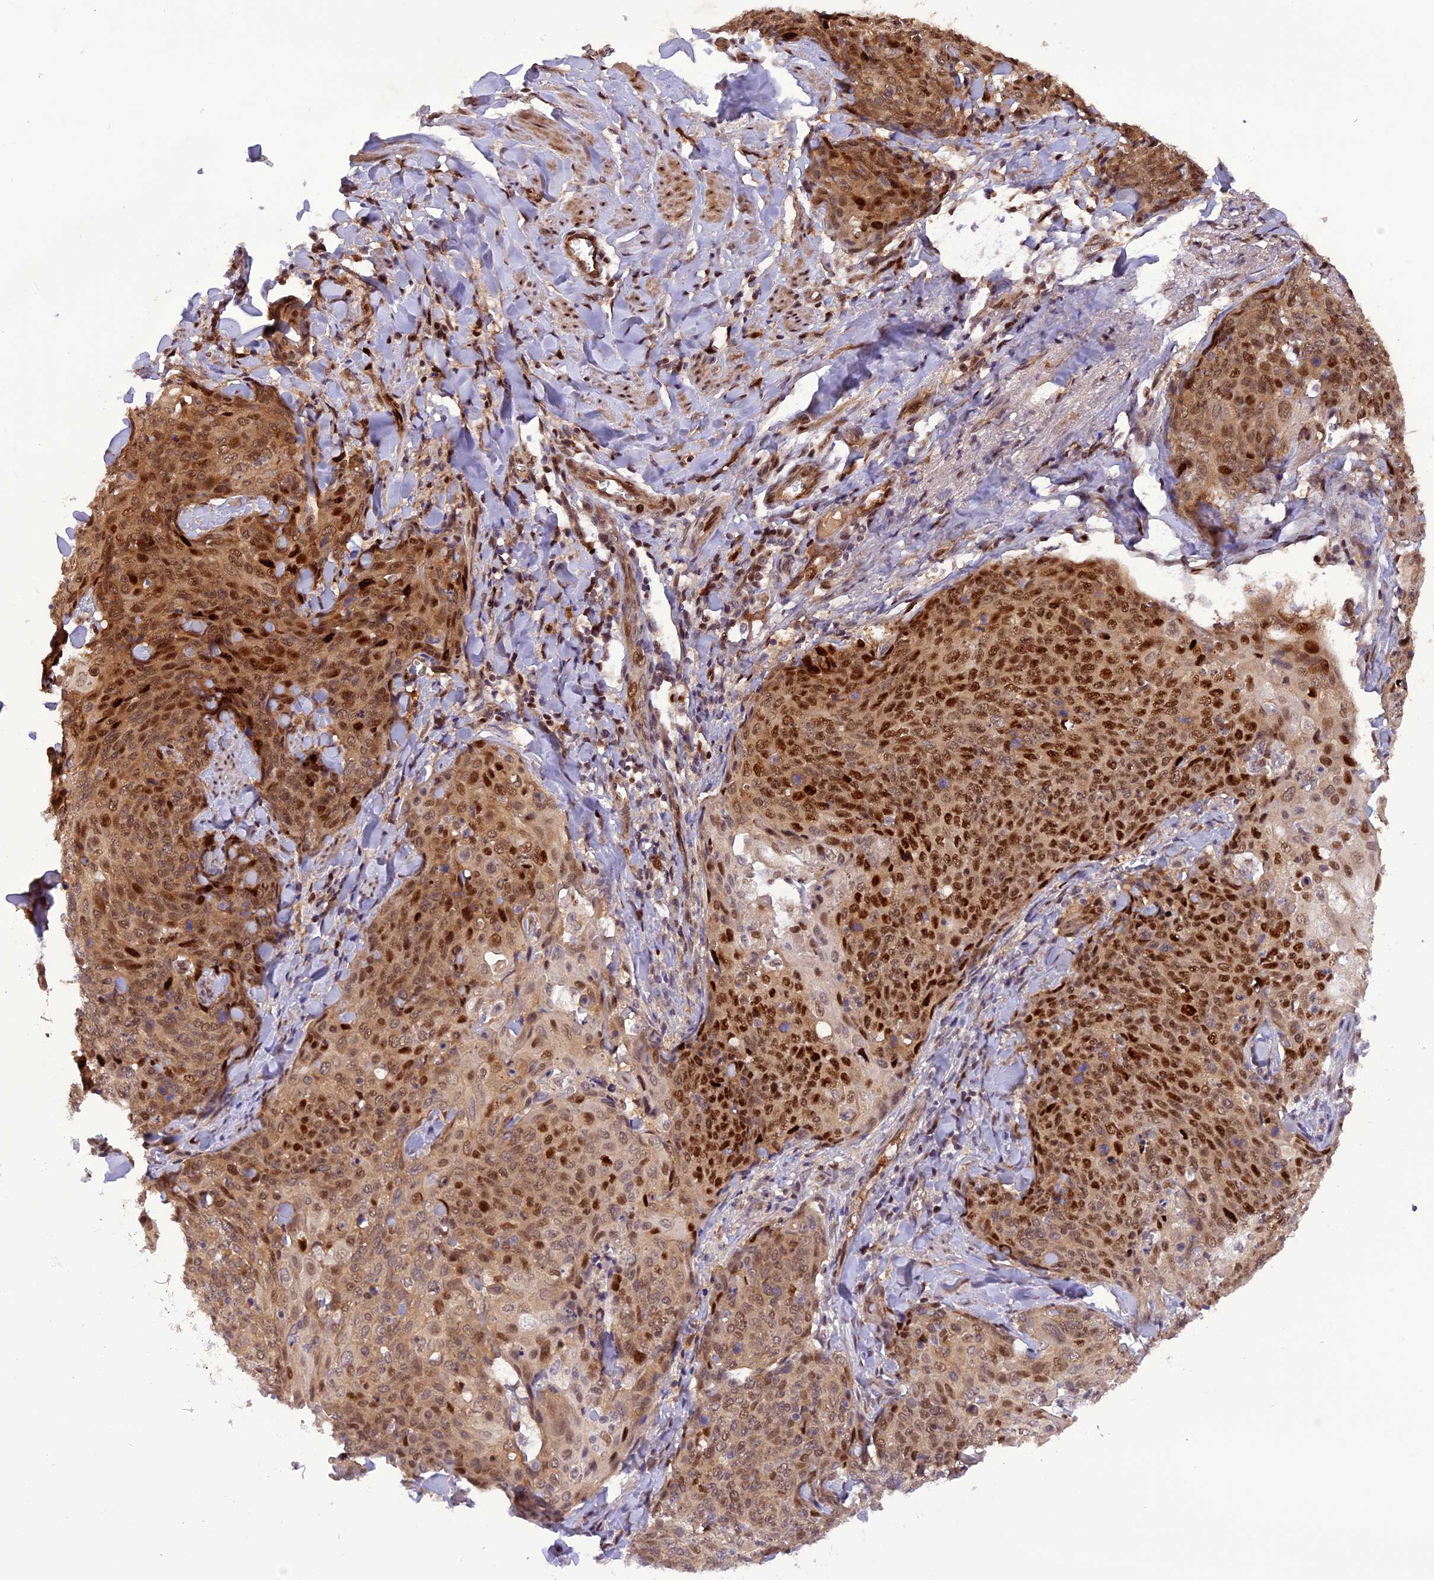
{"staining": {"intensity": "strong", "quantity": "25%-75%", "location": "cytoplasmic/membranous,nuclear"}, "tissue": "skin cancer", "cell_type": "Tumor cells", "image_type": "cancer", "snomed": [{"axis": "morphology", "description": "Squamous cell carcinoma, NOS"}, {"axis": "topography", "description": "Skin"}, {"axis": "topography", "description": "Vulva"}], "caption": "A brown stain highlights strong cytoplasmic/membranous and nuclear staining of a protein in human skin squamous cell carcinoma tumor cells. (IHC, brightfield microscopy, high magnification).", "gene": "MICALL1", "patient": {"sex": "female", "age": 85}}